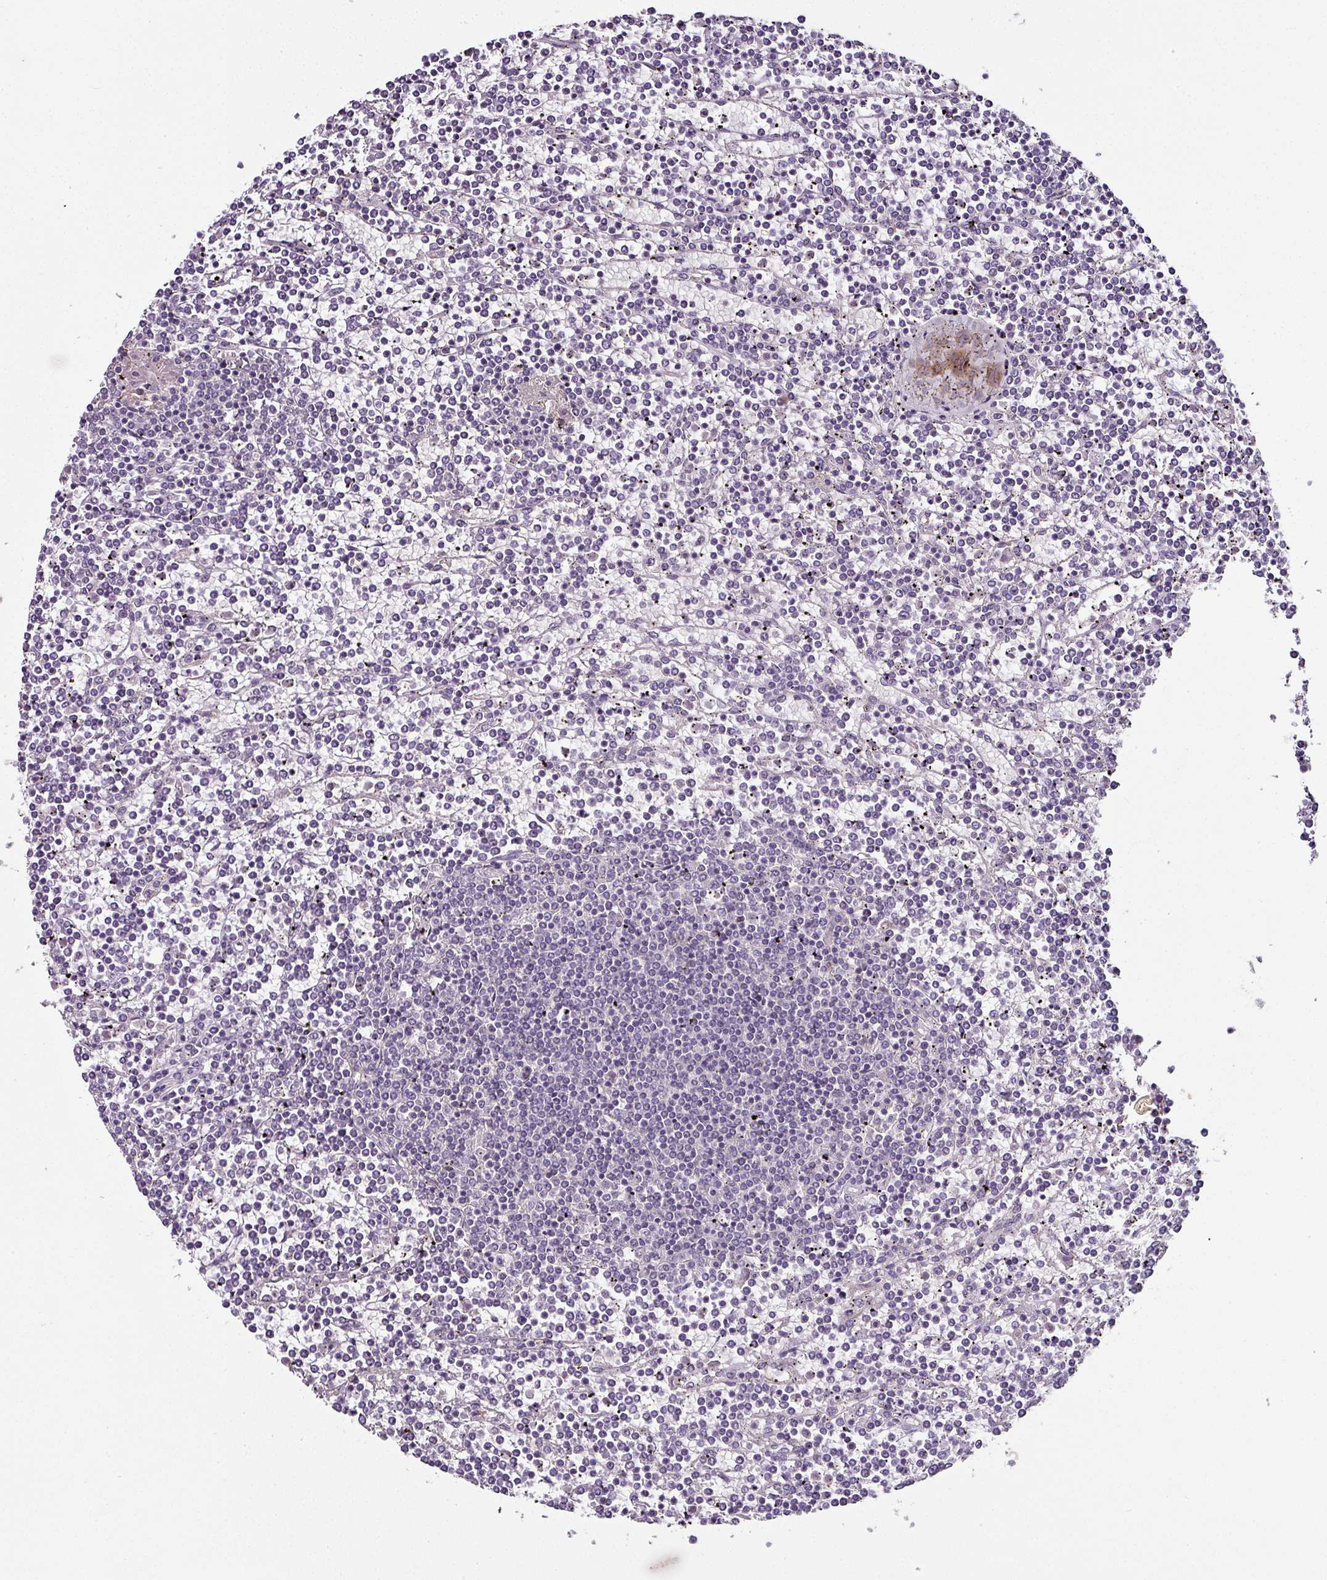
{"staining": {"intensity": "negative", "quantity": "none", "location": "none"}, "tissue": "lymphoma", "cell_type": "Tumor cells", "image_type": "cancer", "snomed": [{"axis": "morphology", "description": "Malignant lymphoma, non-Hodgkin's type, Low grade"}, {"axis": "topography", "description": "Spleen"}], "caption": "DAB (3,3'-diaminobenzidine) immunohistochemical staining of human lymphoma exhibits no significant positivity in tumor cells.", "gene": "SKIC2", "patient": {"sex": "female", "age": 19}}